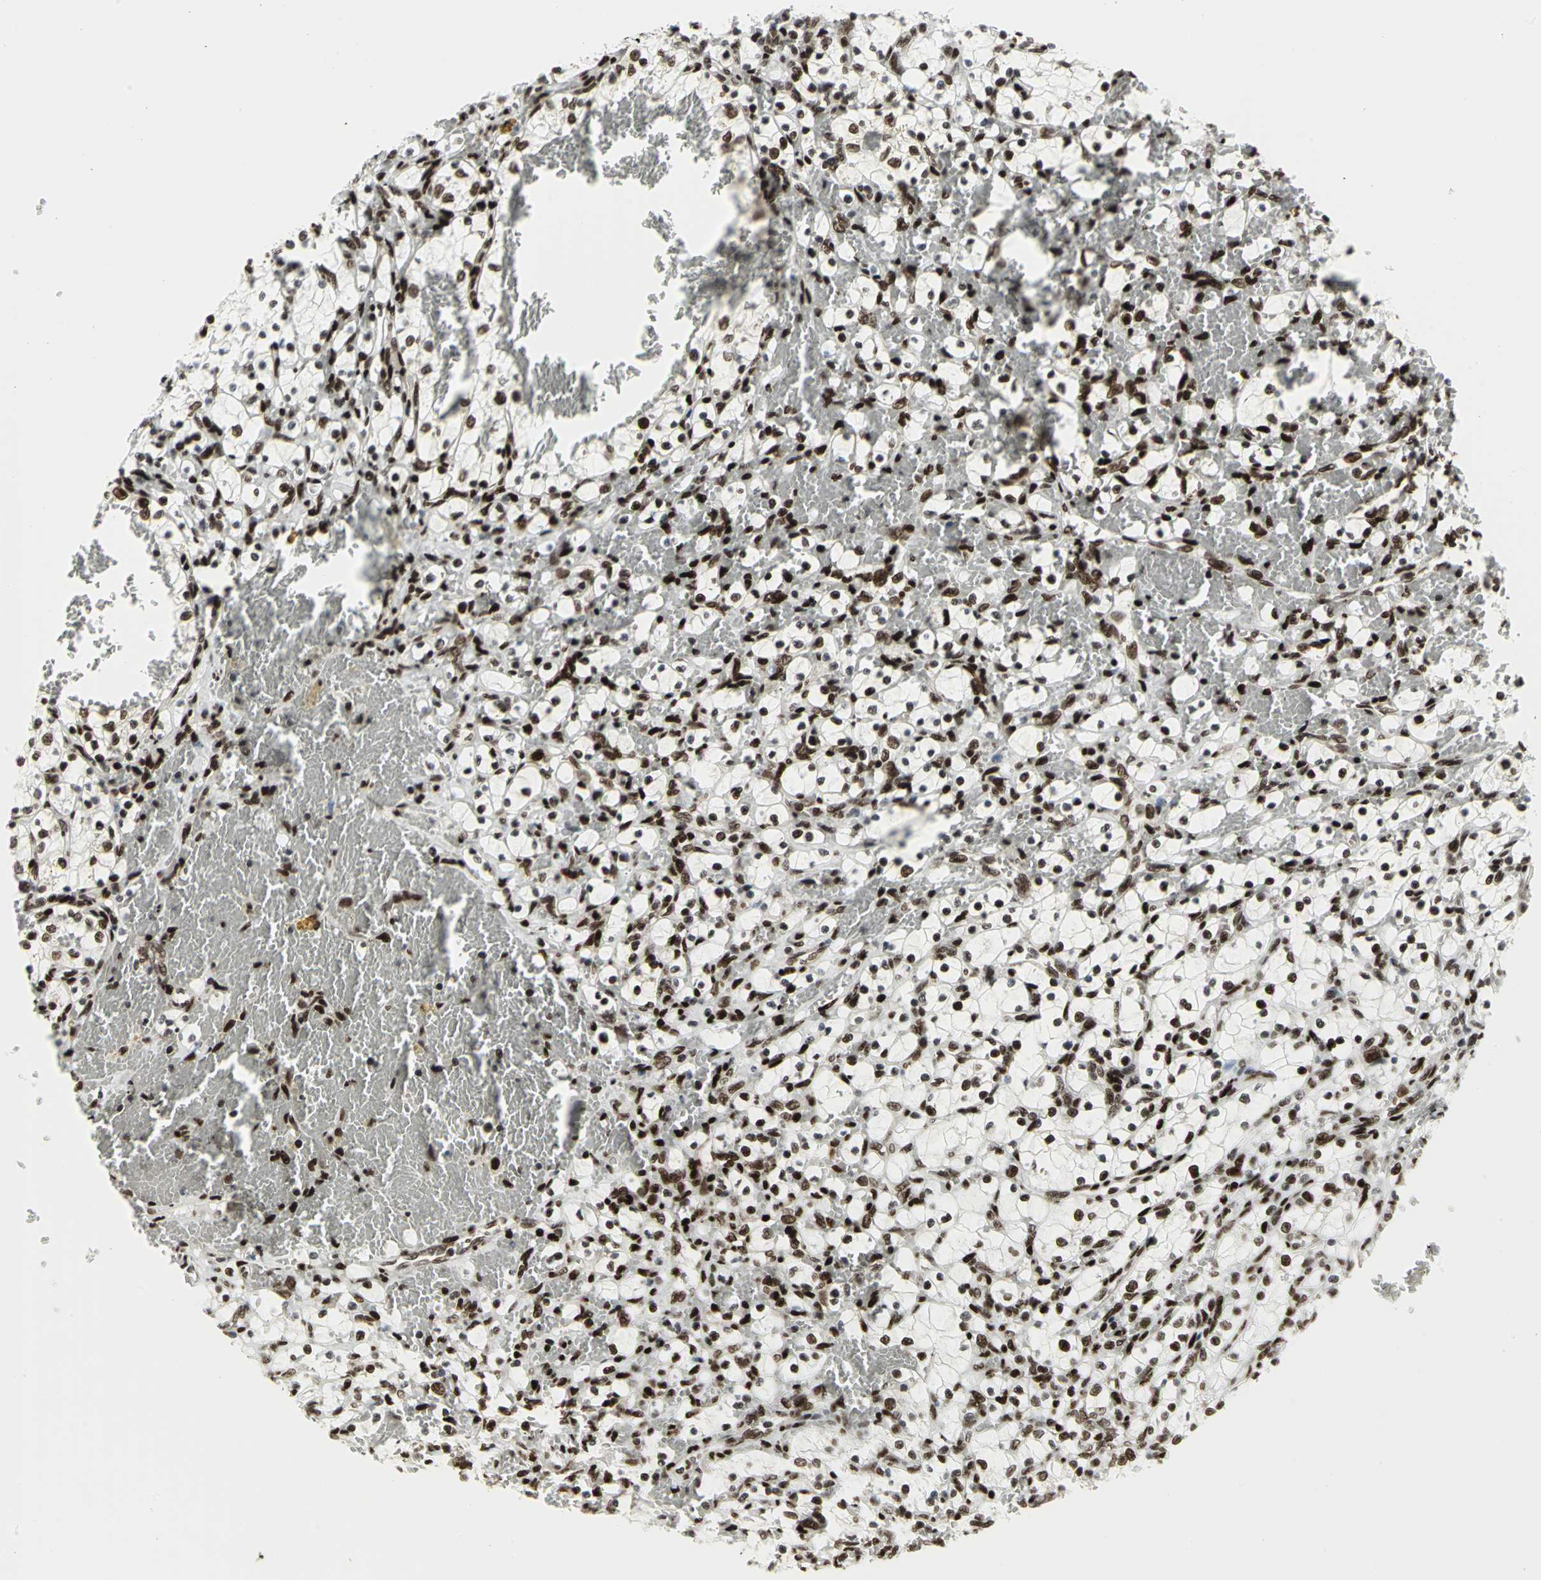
{"staining": {"intensity": "strong", "quantity": ">75%", "location": "nuclear"}, "tissue": "renal cancer", "cell_type": "Tumor cells", "image_type": "cancer", "snomed": [{"axis": "morphology", "description": "Adenocarcinoma, NOS"}, {"axis": "topography", "description": "Kidney"}], "caption": "Tumor cells display strong nuclear expression in approximately >75% of cells in renal cancer (adenocarcinoma). (Stains: DAB (3,3'-diaminobenzidine) in brown, nuclei in blue, Microscopy: brightfield microscopy at high magnification).", "gene": "SMARCA4", "patient": {"sex": "female", "age": 69}}